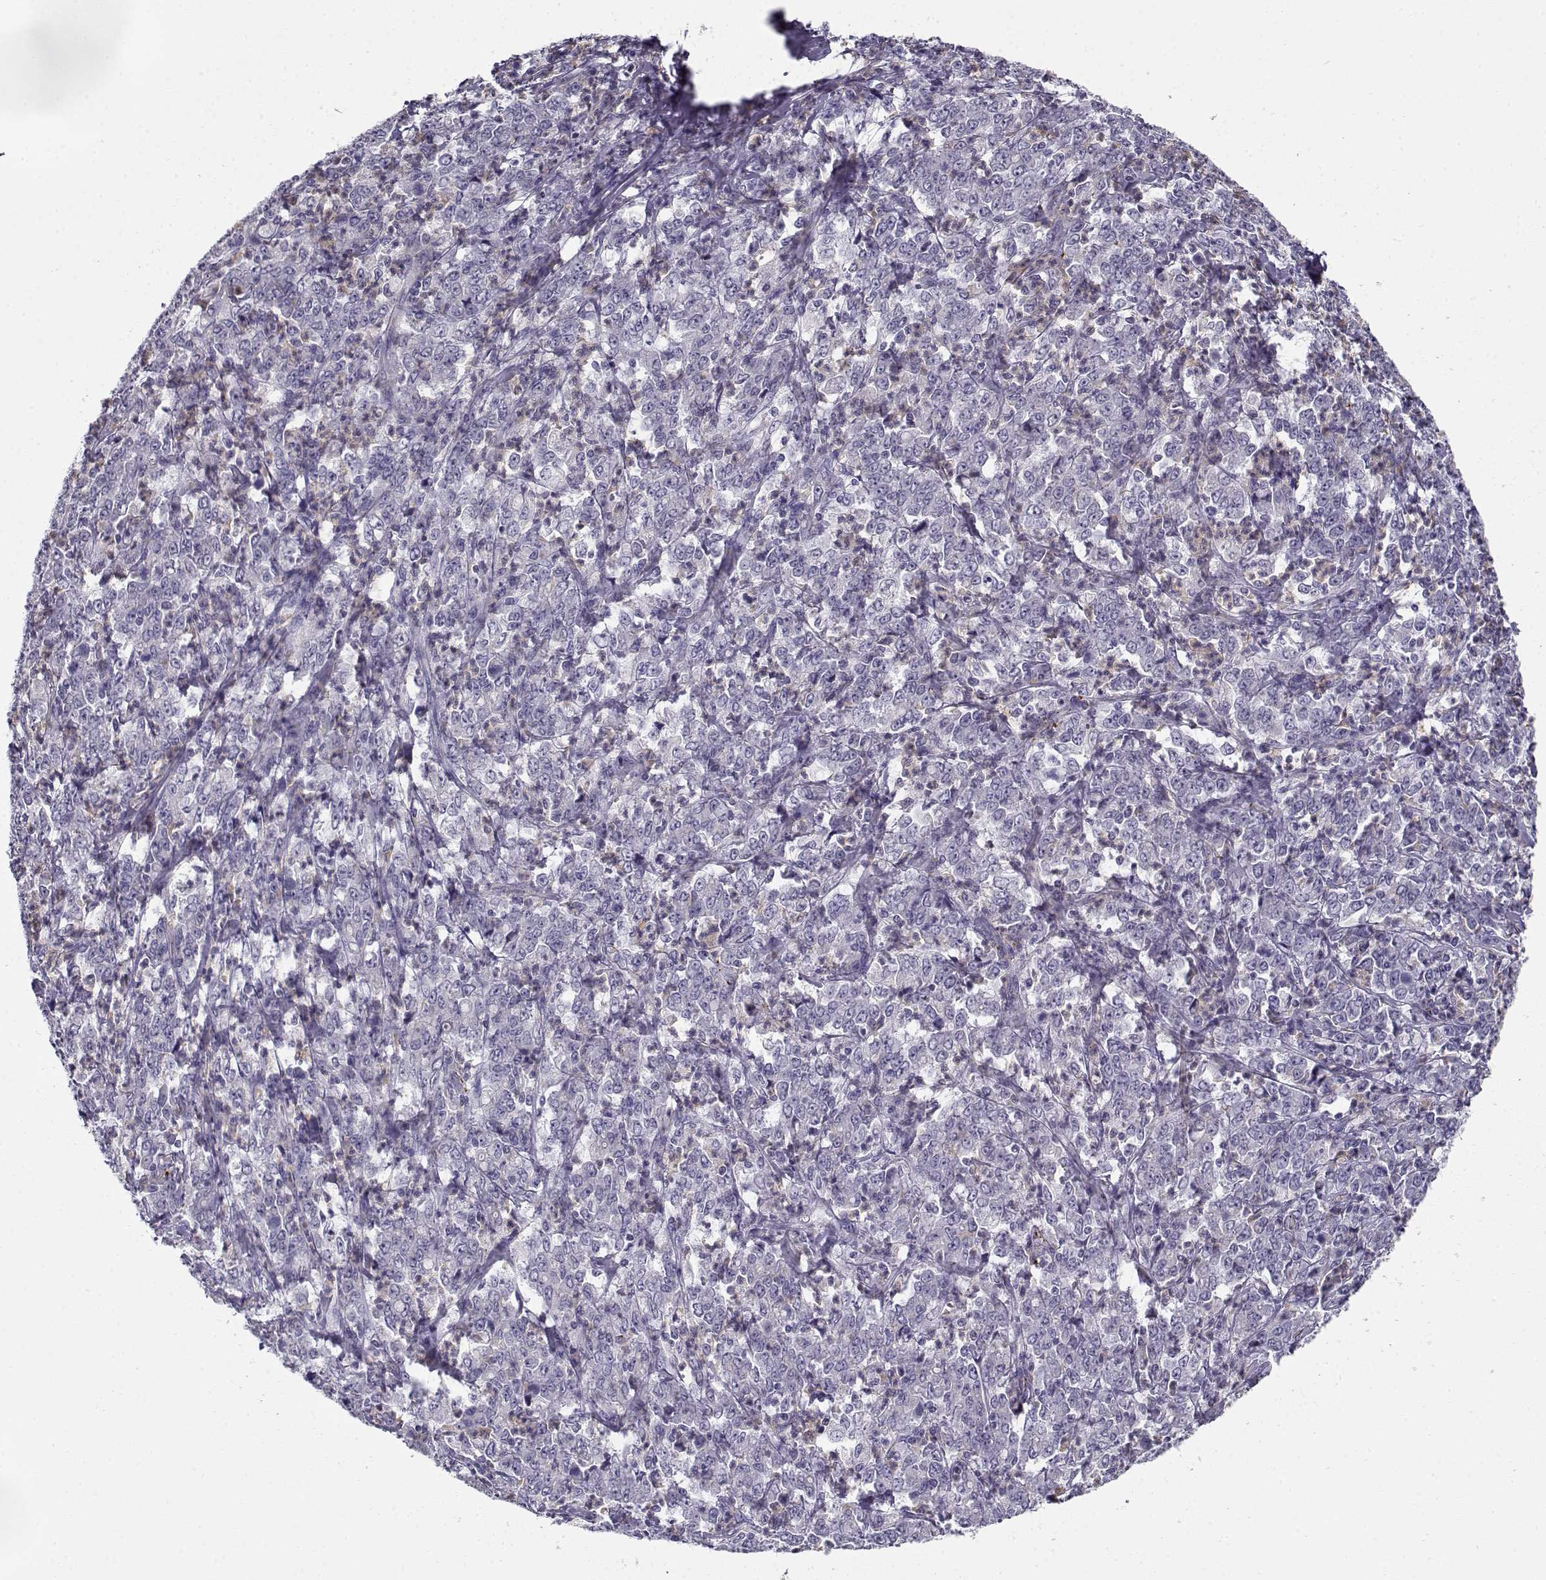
{"staining": {"intensity": "negative", "quantity": "none", "location": "none"}, "tissue": "stomach cancer", "cell_type": "Tumor cells", "image_type": "cancer", "snomed": [{"axis": "morphology", "description": "Adenocarcinoma, NOS"}, {"axis": "topography", "description": "Stomach, lower"}], "caption": "The image demonstrates no staining of tumor cells in stomach cancer.", "gene": "MYO1A", "patient": {"sex": "female", "age": 71}}